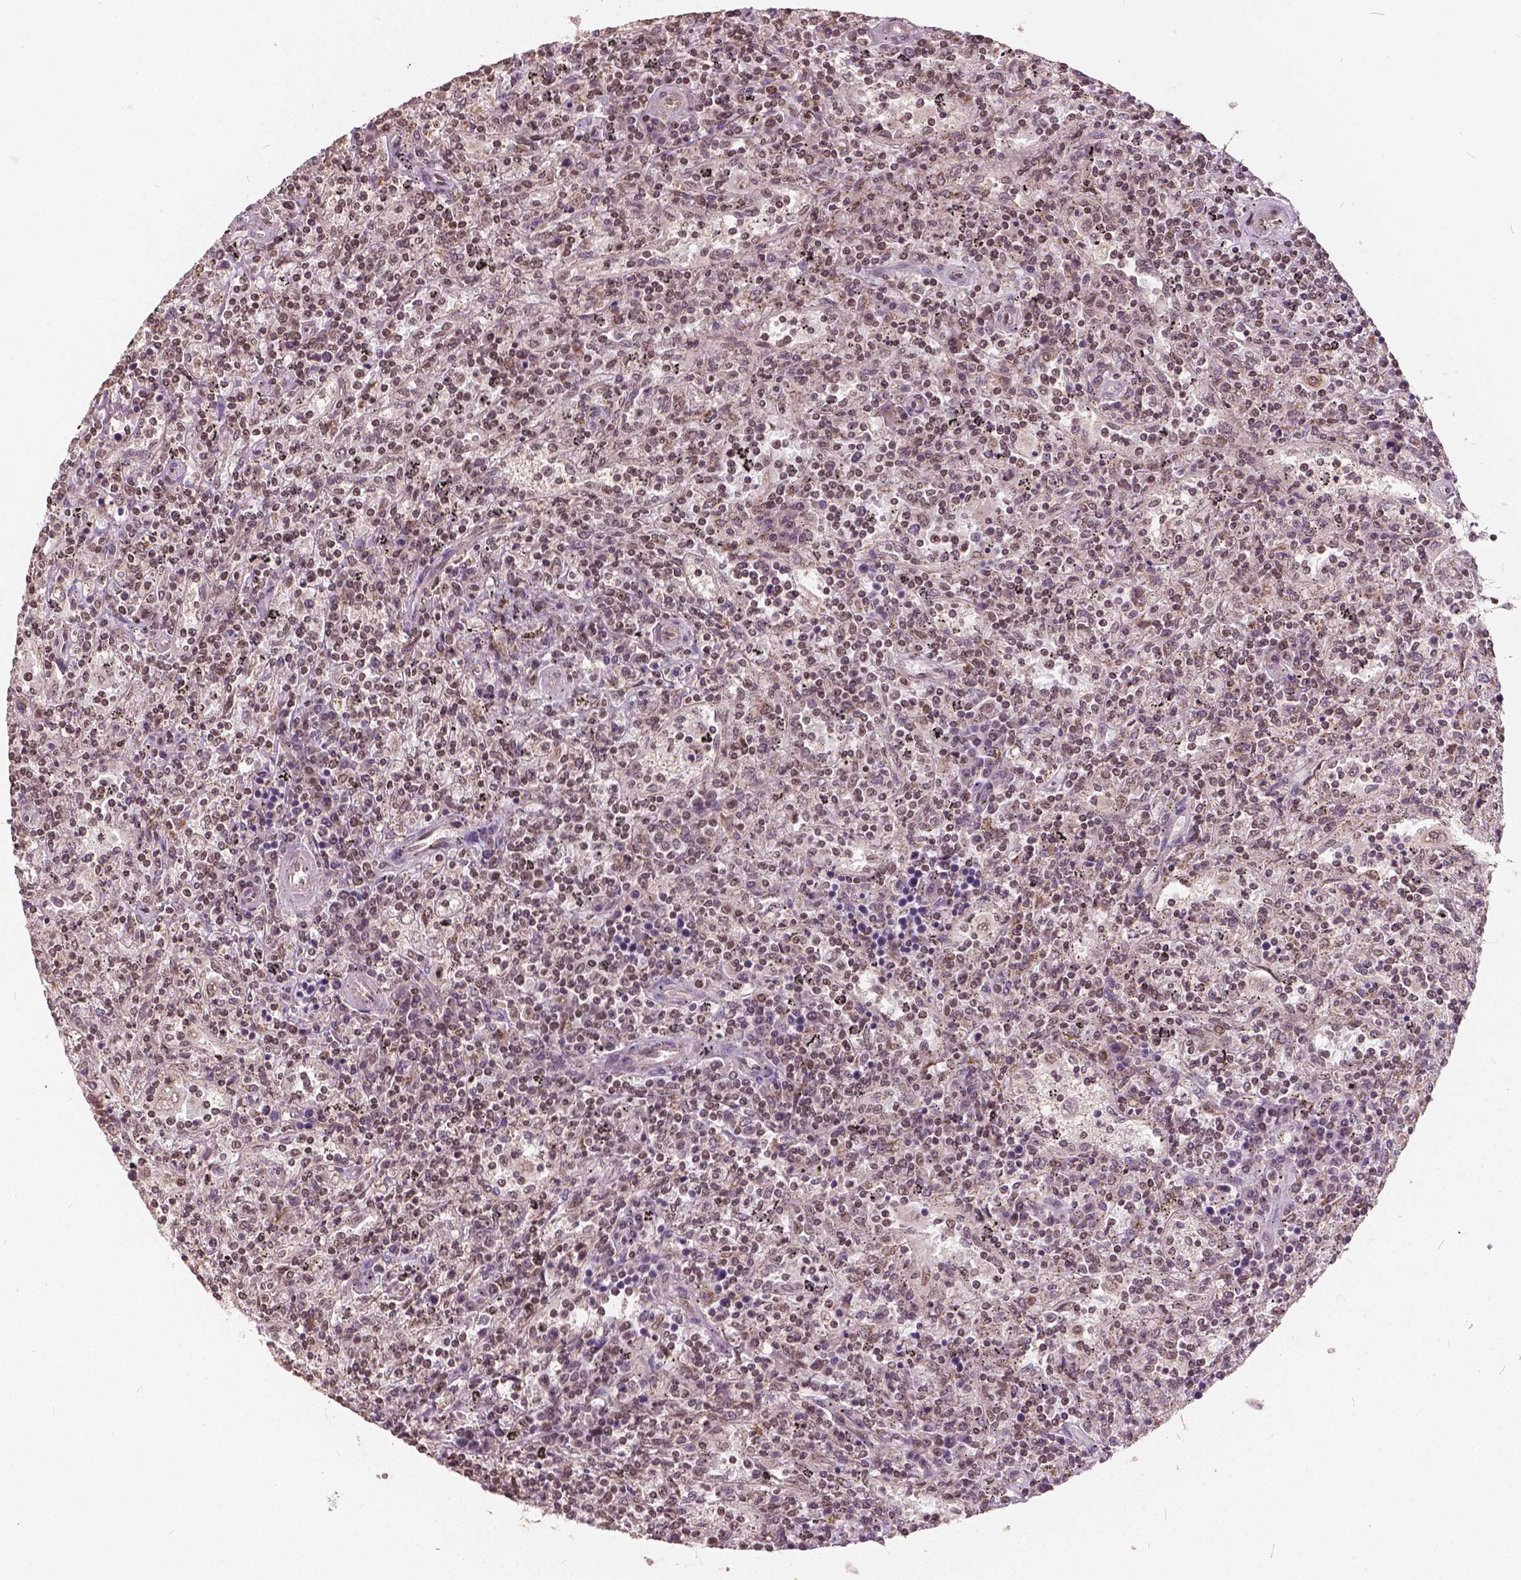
{"staining": {"intensity": "weak", "quantity": ">75%", "location": "nuclear"}, "tissue": "lymphoma", "cell_type": "Tumor cells", "image_type": "cancer", "snomed": [{"axis": "morphology", "description": "Malignant lymphoma, non-Hodgkin's type, Low grade"}, {"axis": "topography", "description": "Spleen"}], "caption": "A high-resolution histopathology image shows IHC staining of low-grade malignant lymphoma, non-Hodgkin's type, which shows weak nuclear staining in about >75% of tumor cells.", "gene": "GPS2", "patient": {"sex": "male", "age": 62}}